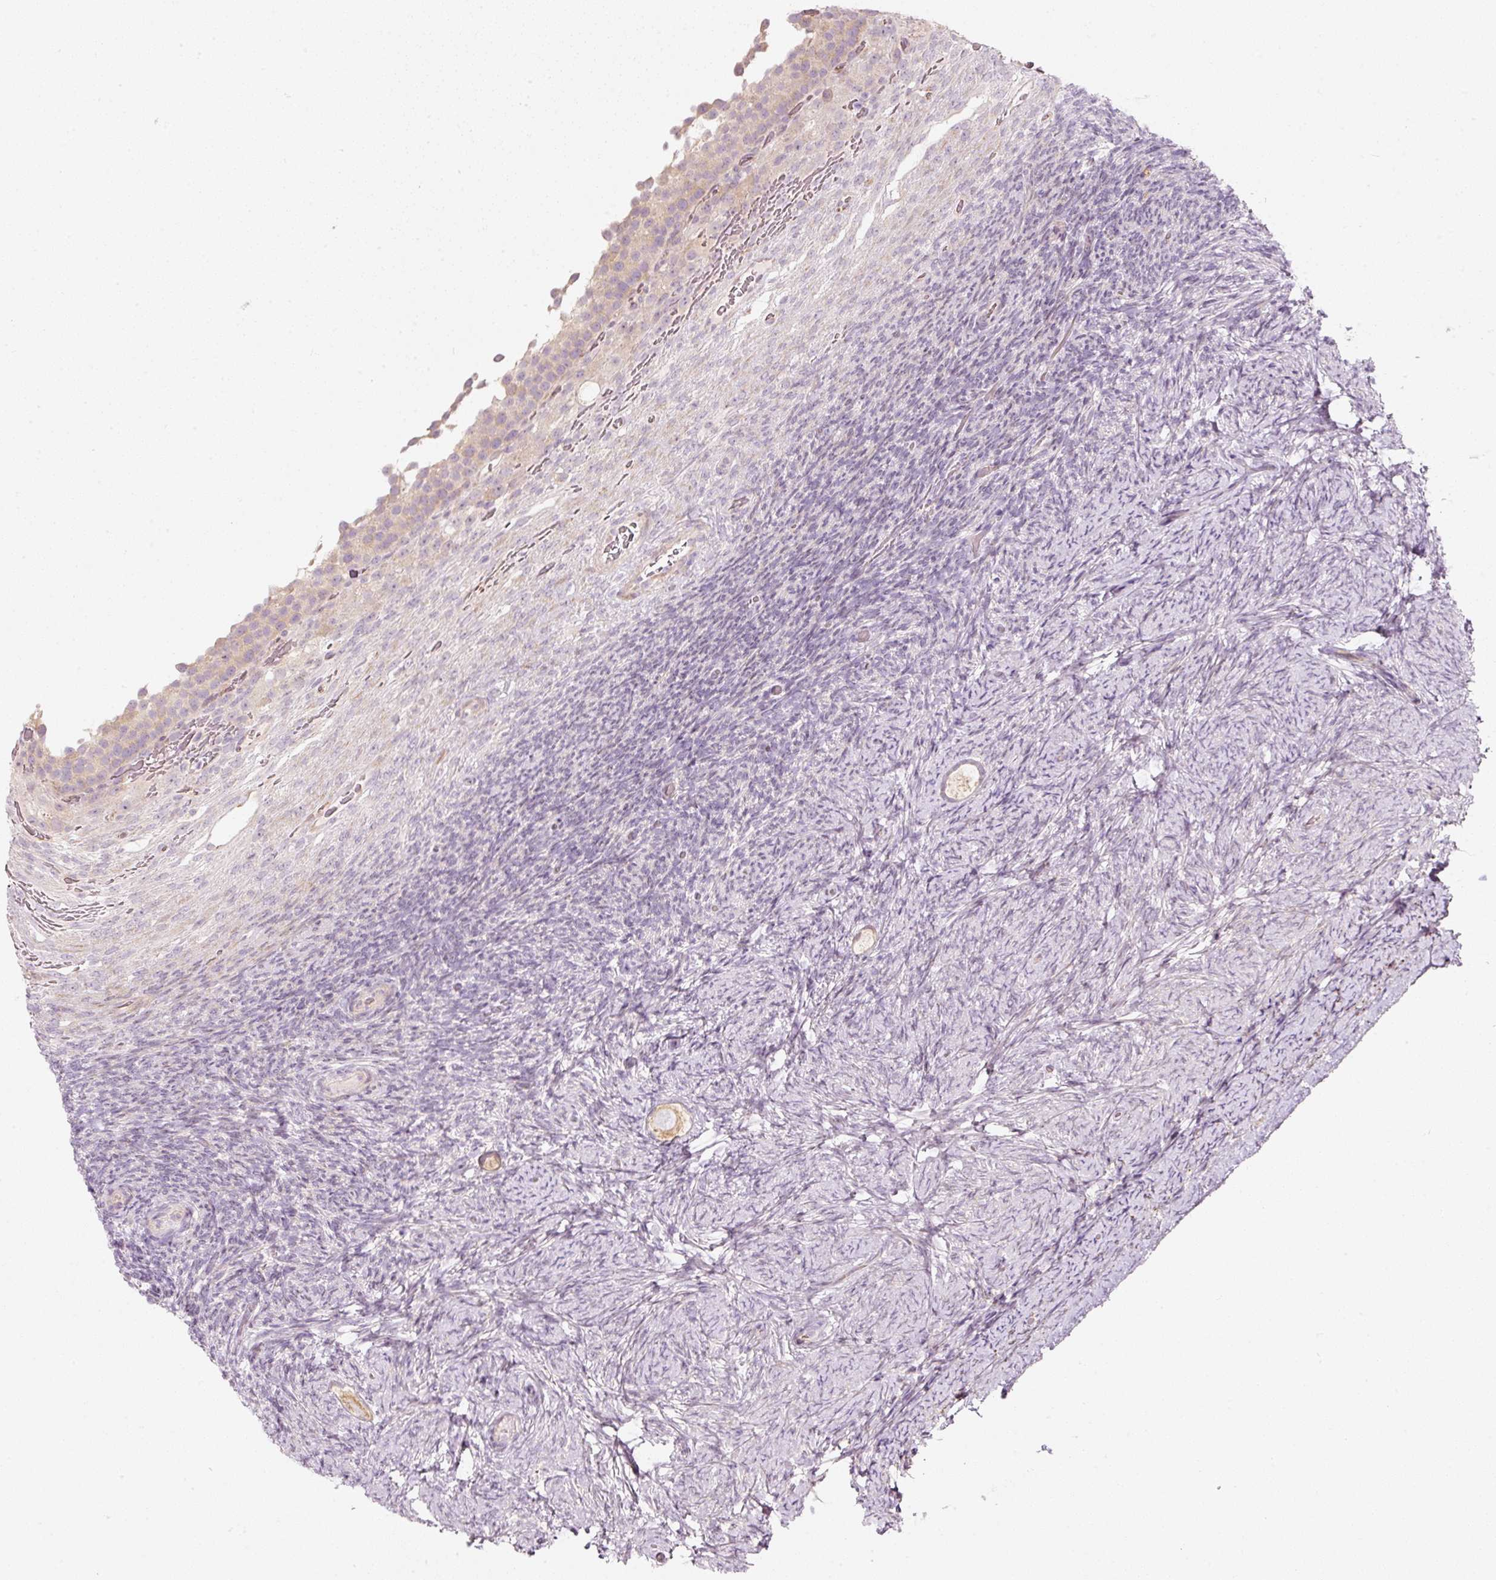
{"staining": {"intensity": "weak", "quantity": "25%-75%", "location": "cytoplasmic/membranous"}, "tissue": "ovary", "cell_type": "Follicle cells", "image_type": "normal", "snomed": [{"axis": "morphology", "description": "Normal tissue, NOS"}, {"axis": "topography", "description": "Ovary"}], "caption": "IHC staining of benign ovary, which shows low levels of weak cytoplasmic/membranous positivity in about 25%-75% of follicle cells indicating weak cytoplasmic/membranous protein staining. The staining was performed using DAB (brown) for protein detection and nuclei were counterstained in hematoxylin (blue).", "gene": "SLC20A1", "patient": {"sex": "female", "age": 34}}